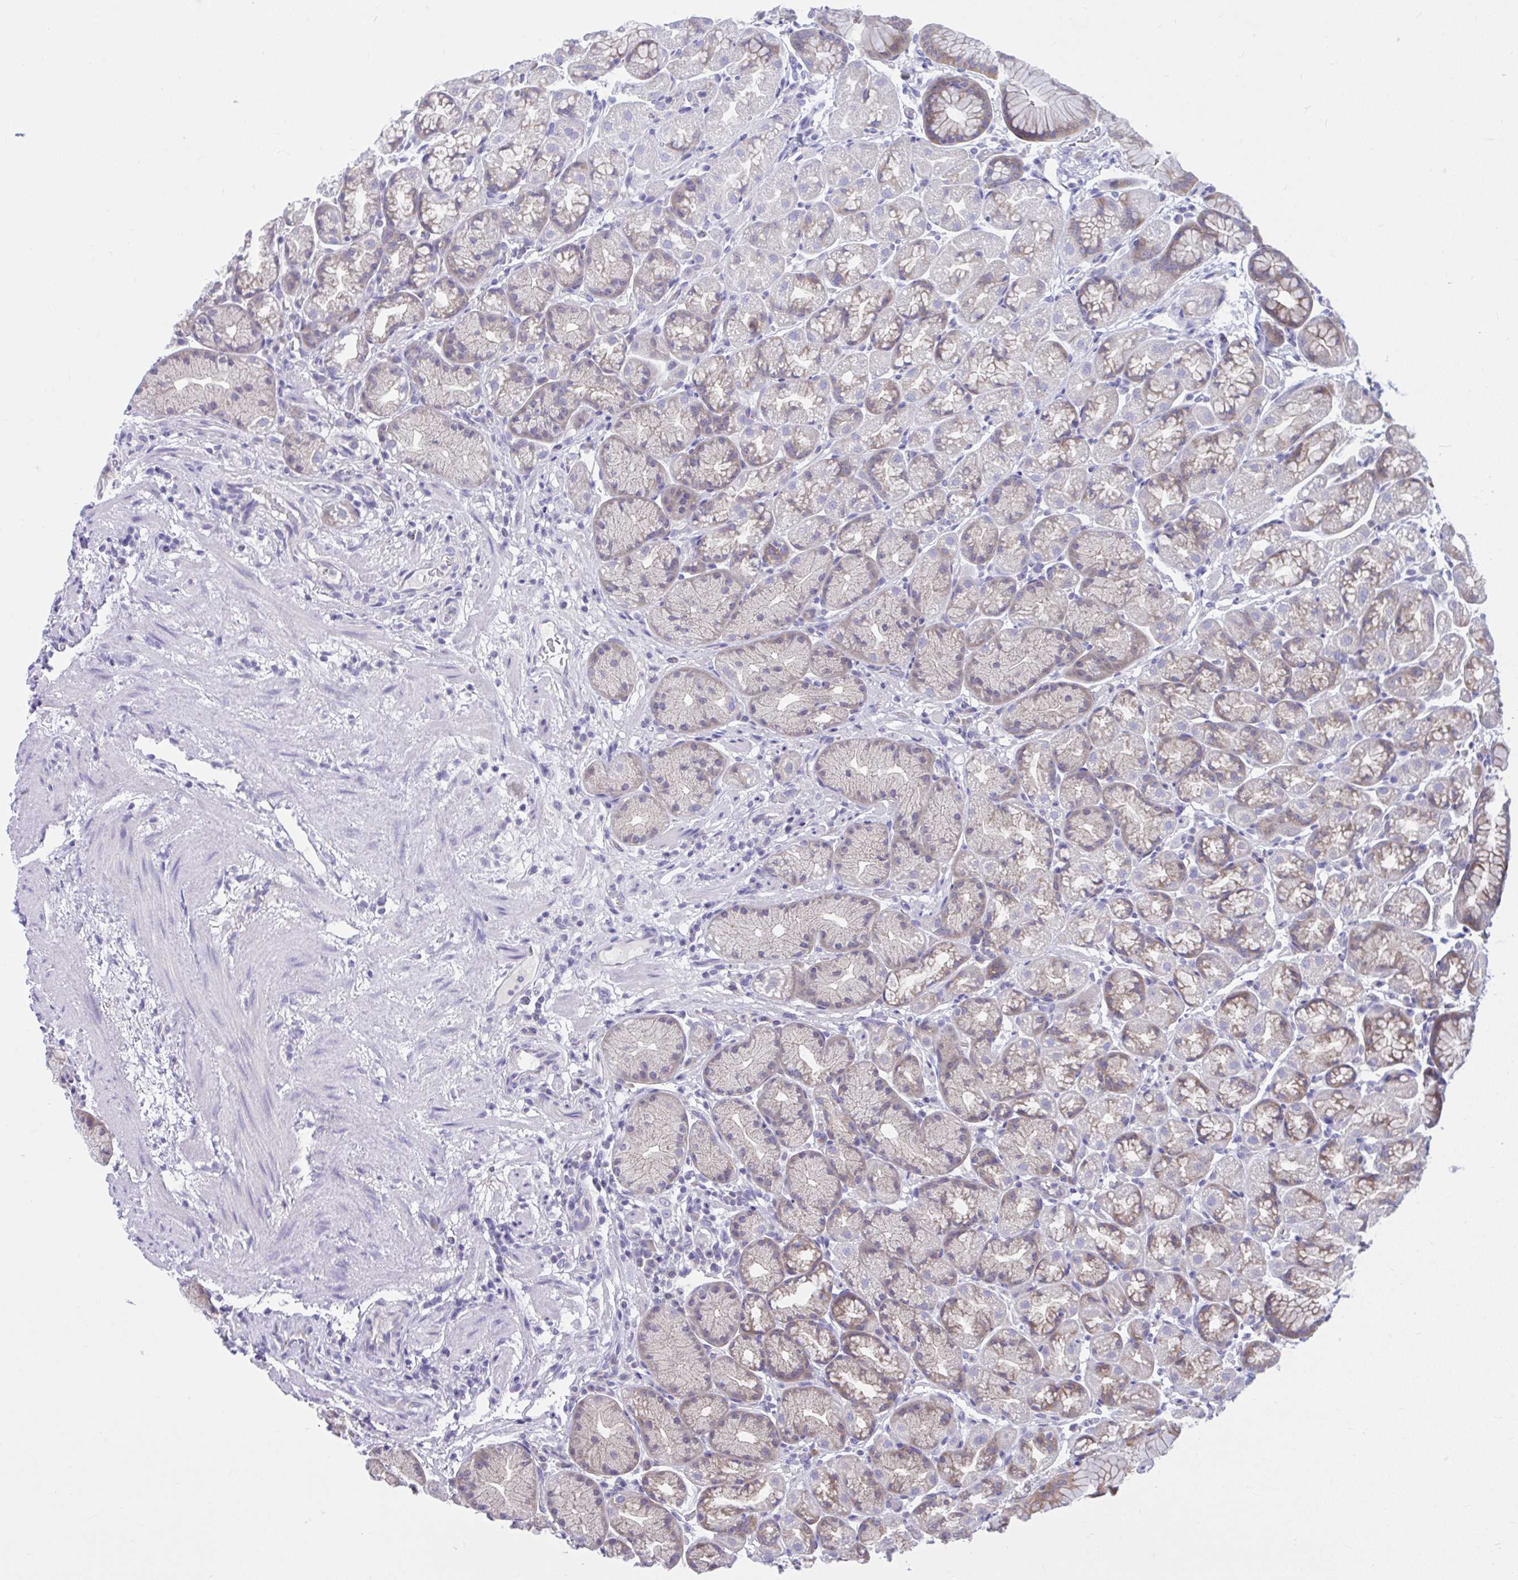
{"staining": {"intensity": "weak", "quantity": "25%-75%", "location": "cytoplasmic/membranous"}, "tissue": "stomach", "cell_type": "Glandular cells", "image_type": "normal", "snomed": [{"axis": "morphology", "description": "Normal tissue, NOS"}, {"axis": "topography", "description": "Stomach, lower"}], "caption": "This micrograph reveals immunohistochemistry (IHC) staining of benign human stomach, with low weak cytoplasmic/membranous staining in approximately 25%-75% of glandular cells.", "gene": "PCDHB7", "patient": {"sex": "male", "age": 67}}